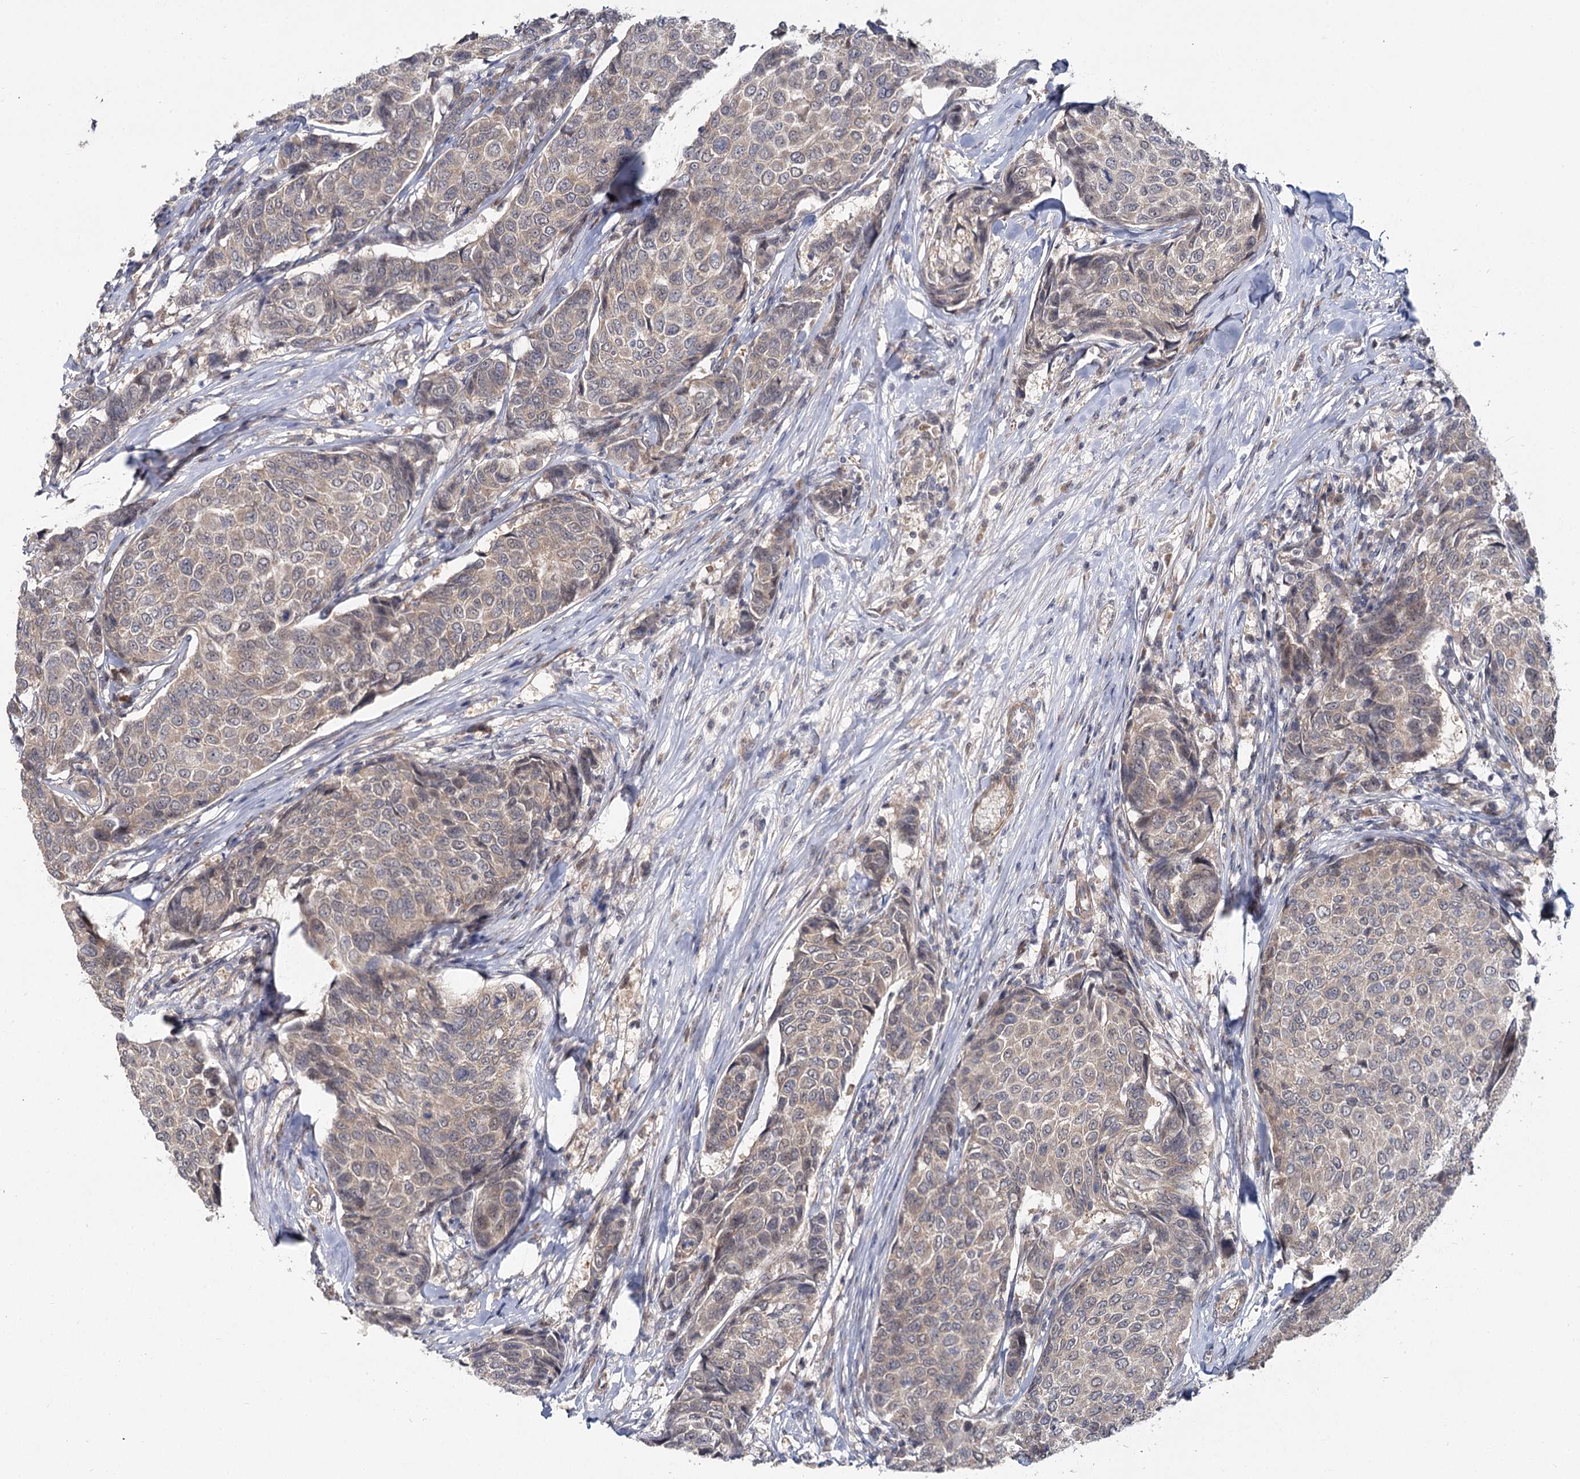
{"staining": {"intensity": "weak", "quantity": "<25%", "location": "cytoplasmic/membranous"}, "tissue": "breast cancer", "cell_type": "Tumor cells", "image_type": "cancer", "snomed": [{"axis": "morphology", "description": "Duct carcinoma"}, {"axis": "topography", "description": "Breast"}], "caption": "Immunohistochemical staining of human breast invasive ductal carcinoma displays no significant staining in tumor cells.", "gene": "TBC1D9B", "patient": {"sex": "female", "age": 55}}